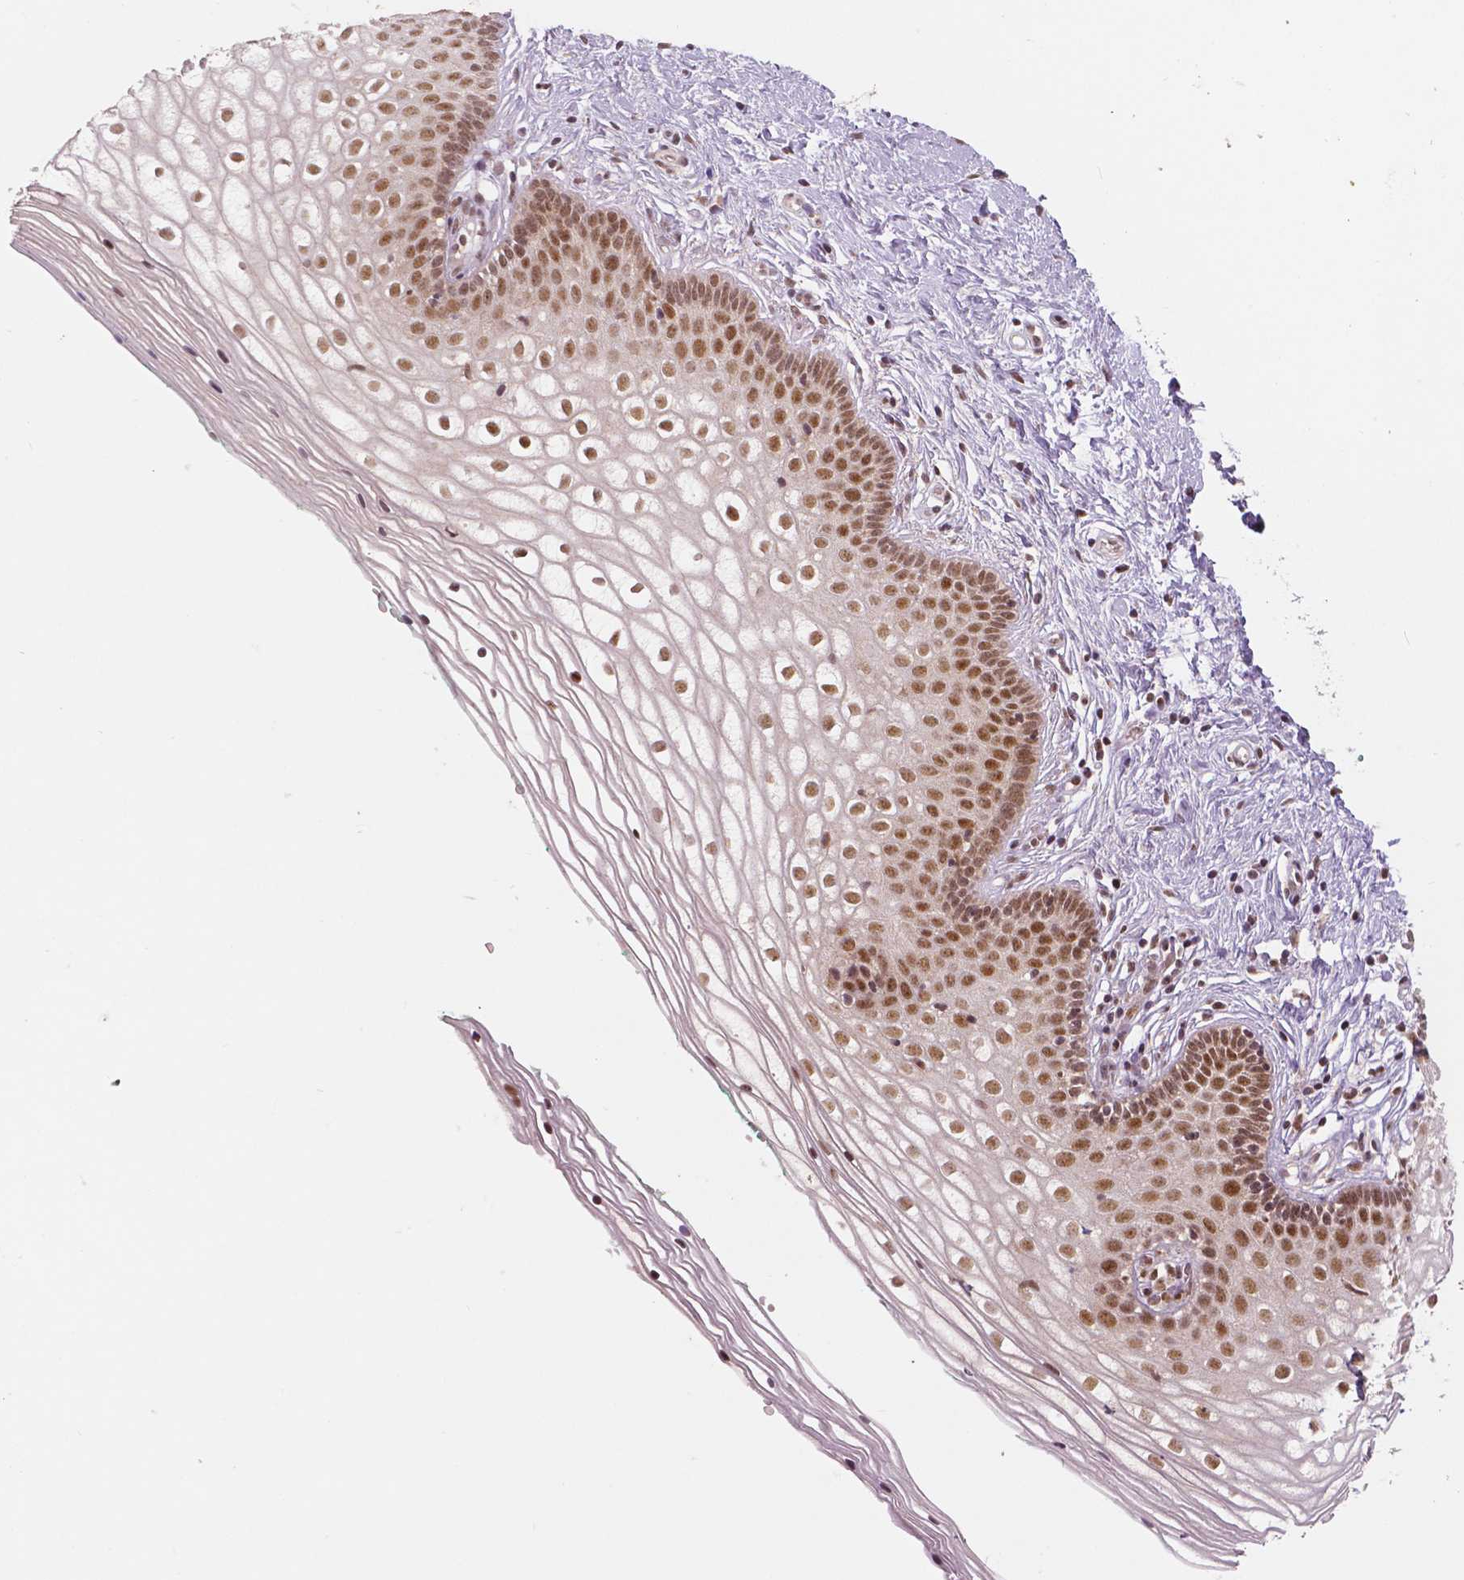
{"staining": {"intensity": "moderate", "quantity": ">75%", "location": "nuclear"}, "tissue": "vagina", "cell_type": "Squamous epithelial cells", "image_type": "normal", "snomed": [{"axis": "morphology", "description": "Normal tissue, NOS"}, {"axis": "topography", "description": "Vagina"}], "caption": "Immunohistochemistry micrograph of benign vagina: human vagina stained using immunohistochemistry shows medium levels of moderate protein expression localized specifically in the nuclear of squamous epithelial cells, appearing as a nuclear brown color.", "gene": "NSD2", "patient": {"sex": "female", "age": 36}}